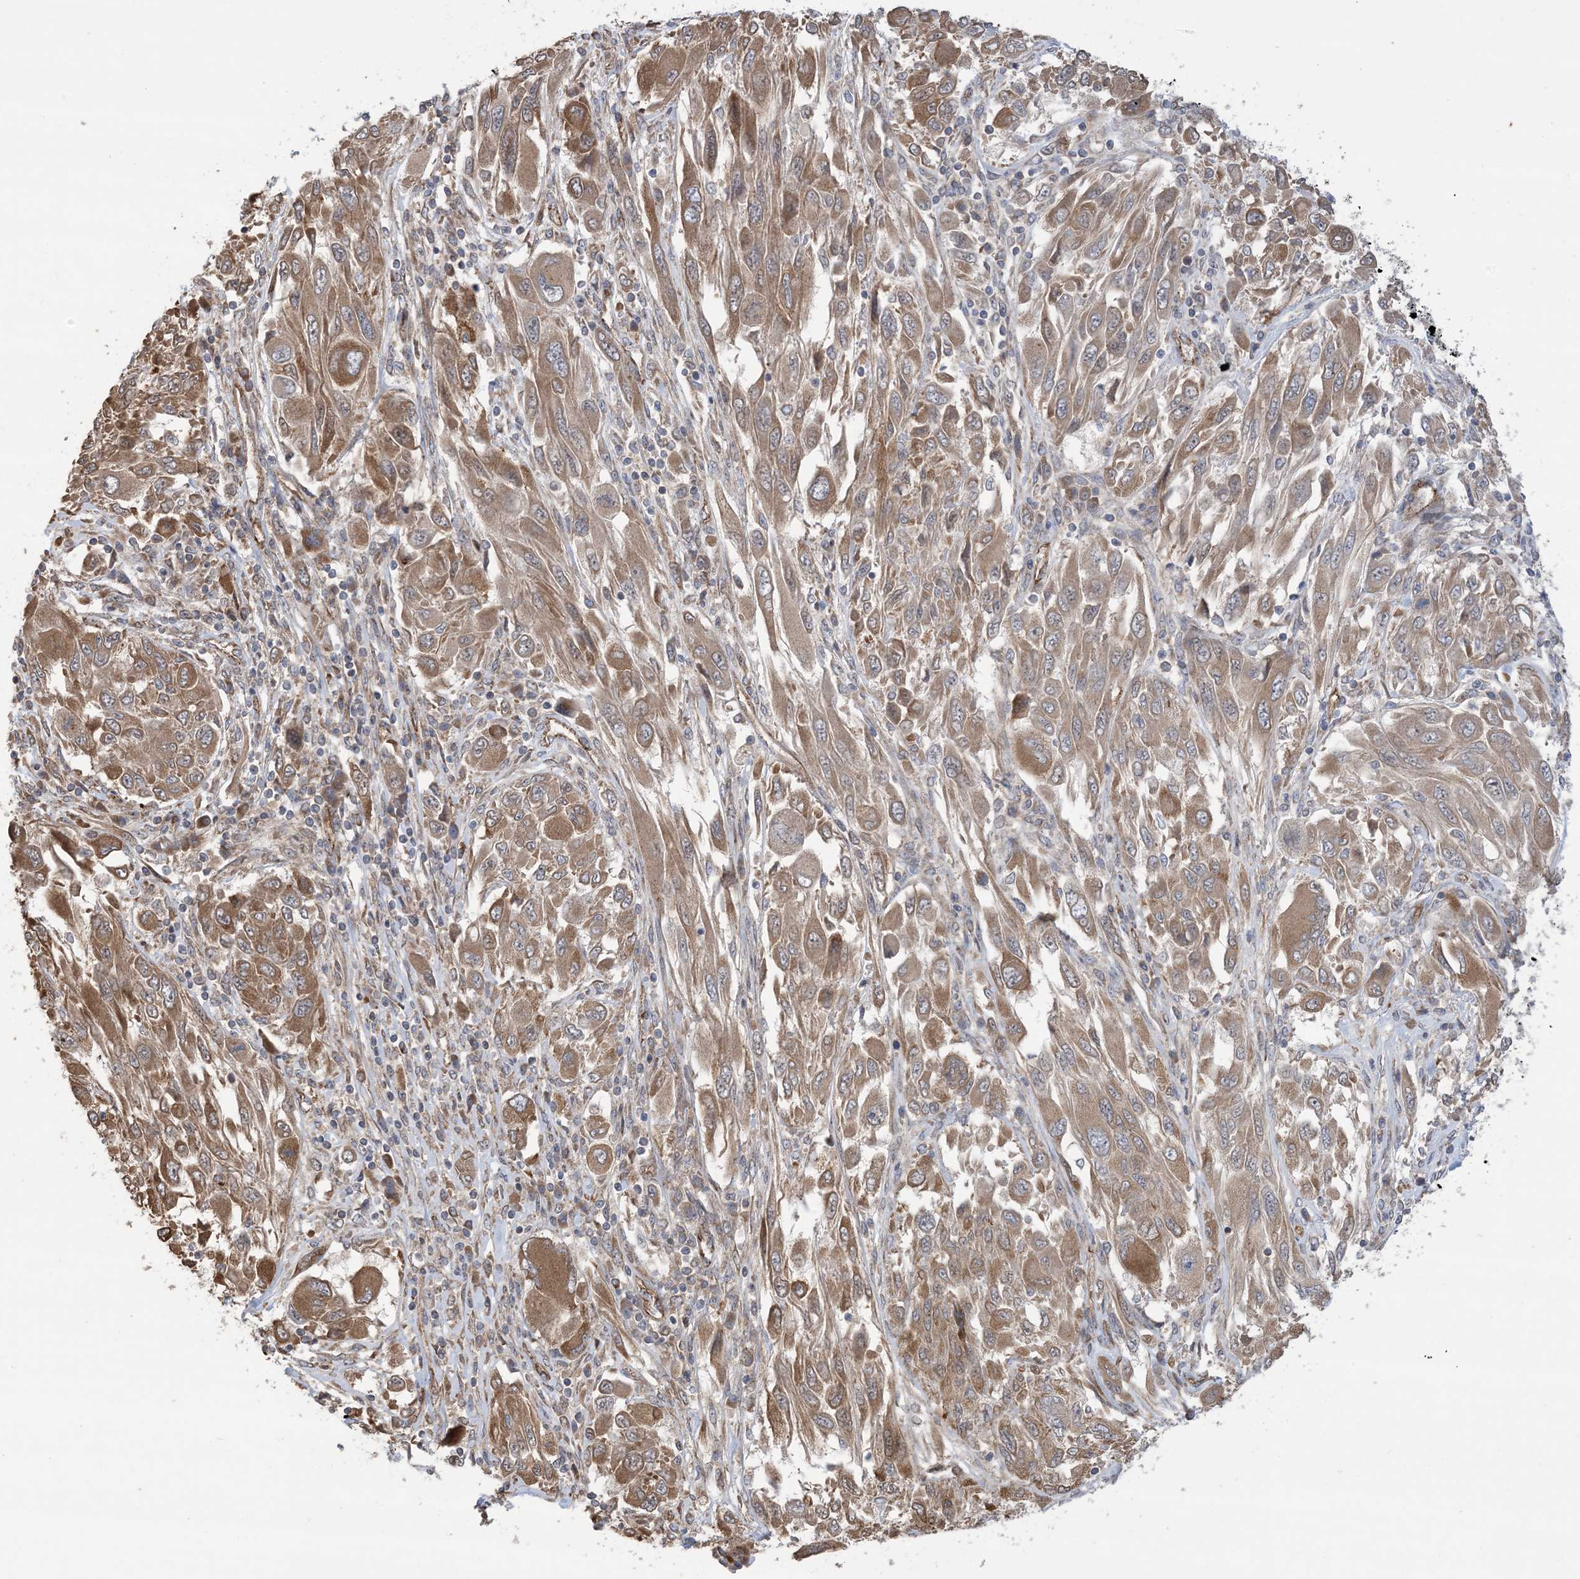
{"staining": {"intensity": "moderate", "quantity": ">75%", "location": "cytoplasmic/membranous"}, "tissue": "melanoma", "cell_type": "Tumor cells", "image_type": "cancer", "snomed": [{"axis": "morphology", "description": "Malignant melanoma, NOS"}, {"axis": "topography", "description": "Skin"}], "caption": "Immunohistochemical staining of melanoma demonstrates medium levels of moderate cytoplasmic/membranous protein expression in approximately >75% of tumor cells.", "gene": "CLEC16A", "patient": {"sex": "female", "age": 91}}